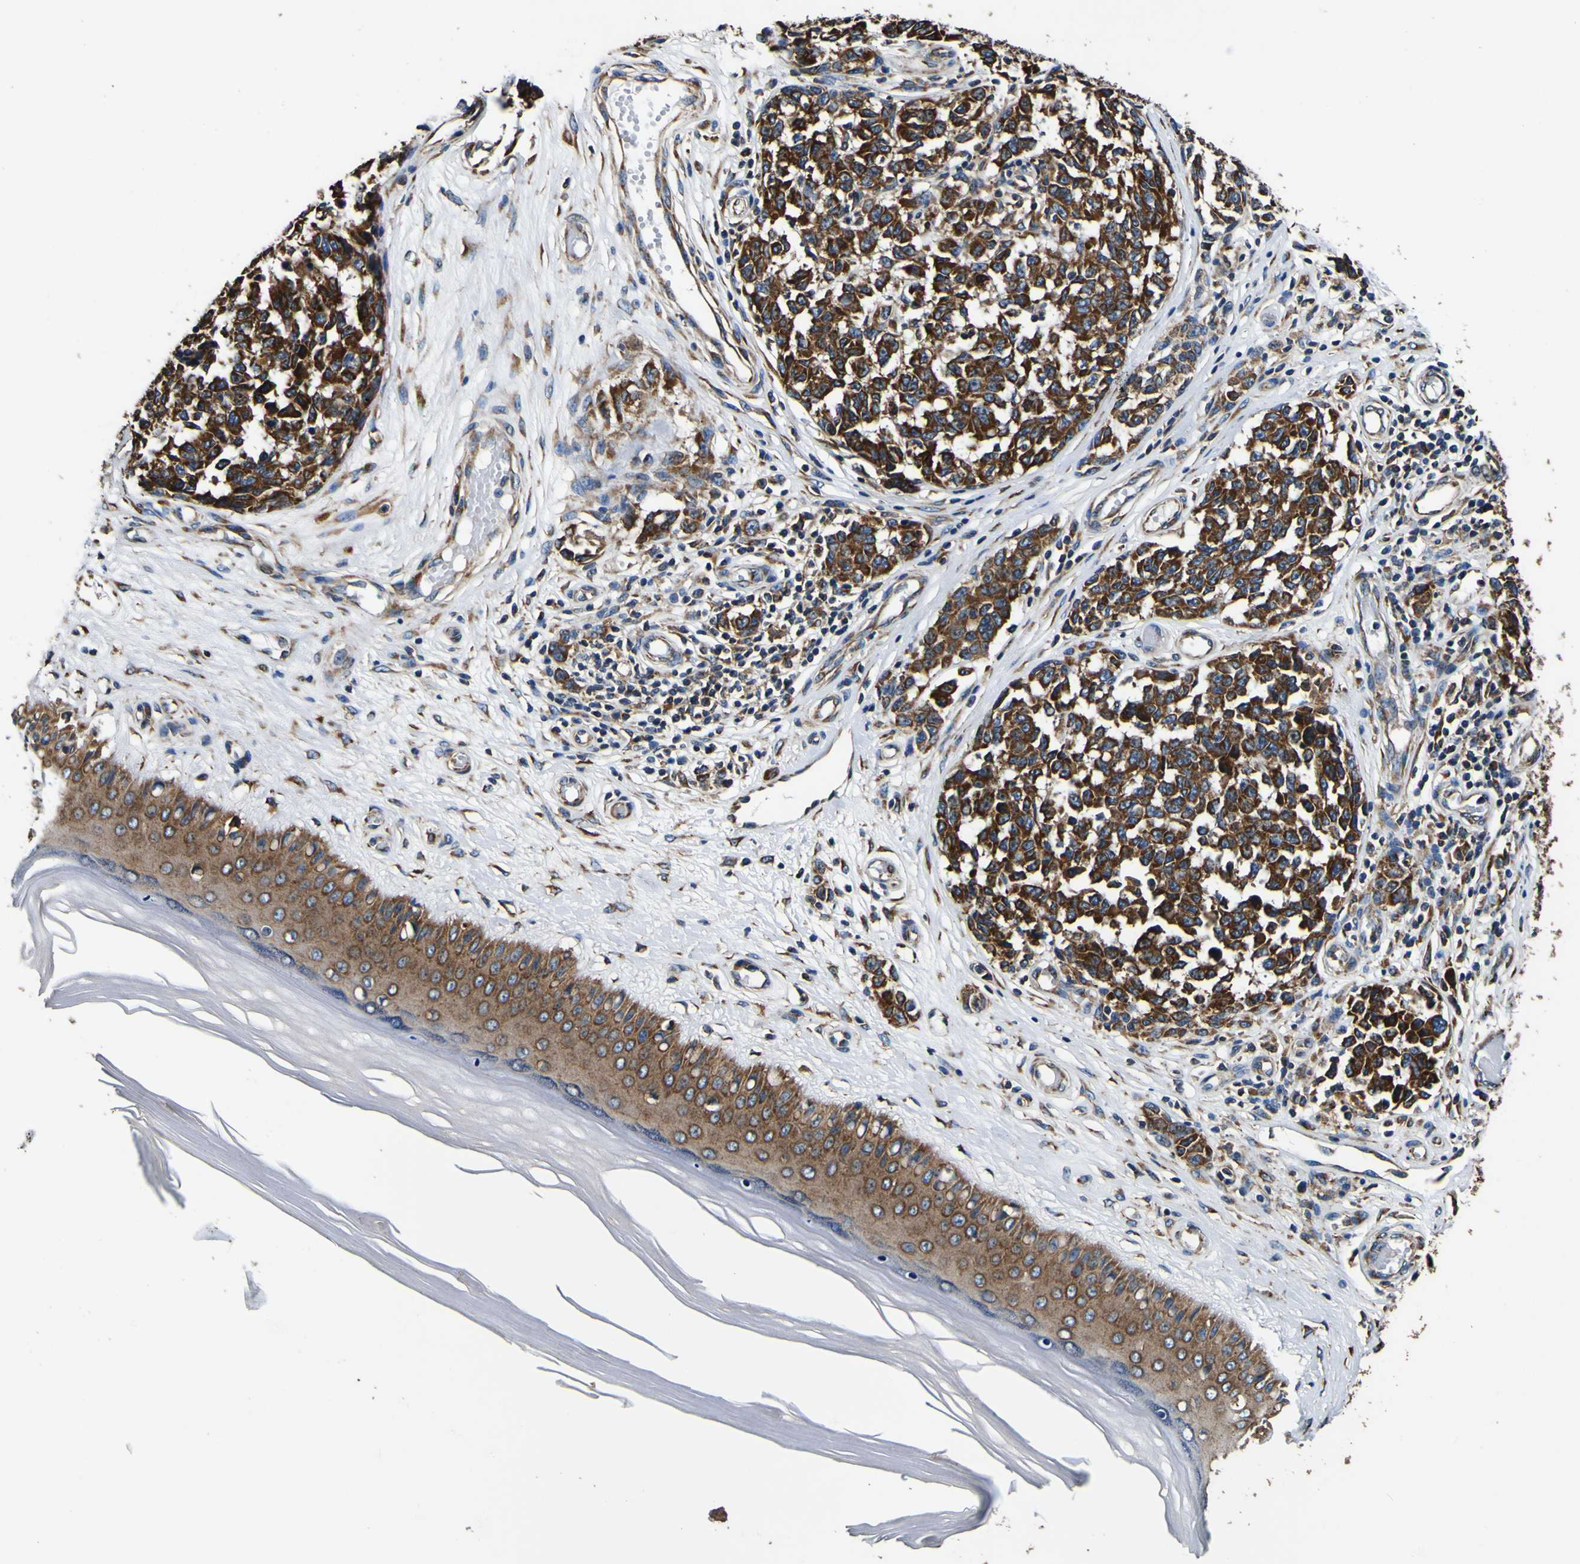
{"staining": {"intensity": "strong", "quantity": ">75%", "location": "cytoplasmic/membranous"}, "tissue": "melanoma", "cell_type": "Tumor cells", "image_type": "cancer", "snomed": [{"axis": "morphology", "description": "Malignant melanoma, NOS"}, {"axis": "topography", "description": "Skin"}], "caption": "A brown stain highlights strong cytoplasmic/membranous positivity of a protein in melanoma tumor cells.", "gene": "INPP5A", "patient": {"sex": "female", "age": 64}}